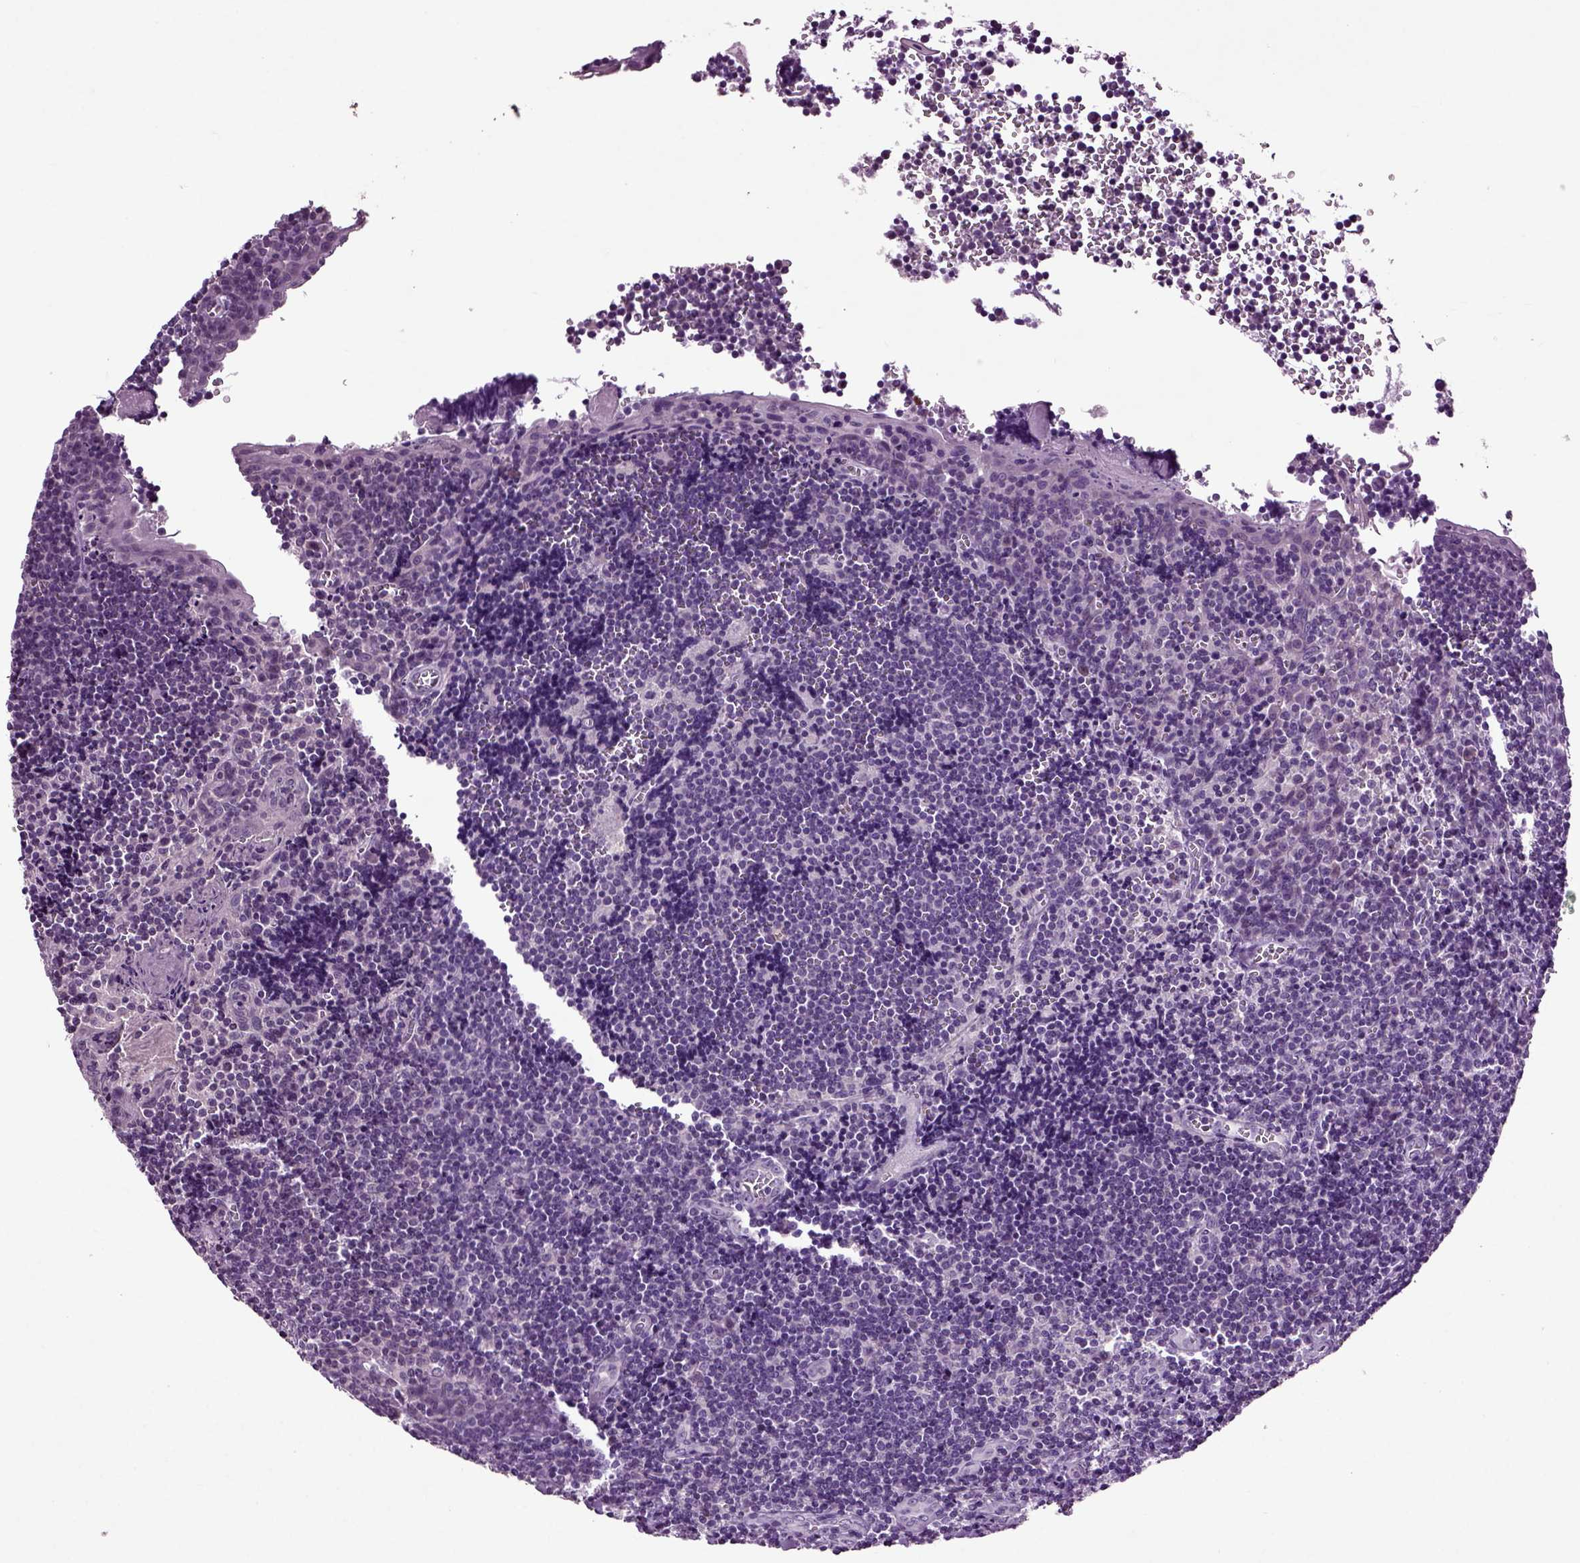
{"staining": {"intensity": "moderate", "quantity": "<25%", "location": "cytoplasmic/membranous"}, "tissue": "tonsil", "cell_type": "Germinal center cells", "image_type": "normal", "snomed": [{"axis": "morphology", "description": "Normal tissue, NOS"}, {"axis": "morphology", "description": "Inflammation, NOS"}, {"axis": "topography", "description": "Tonsil"}], "caption": "Immunohistochemistry (DAB (3,3'-diaminobenzidine)) staining of normal tonsil exhibits moderate cytoplasmic/membranous protein expression in about <25% of germinal center cells.", "gene": "CRHR1", "patient": {"sex": "female", "age": 31}}